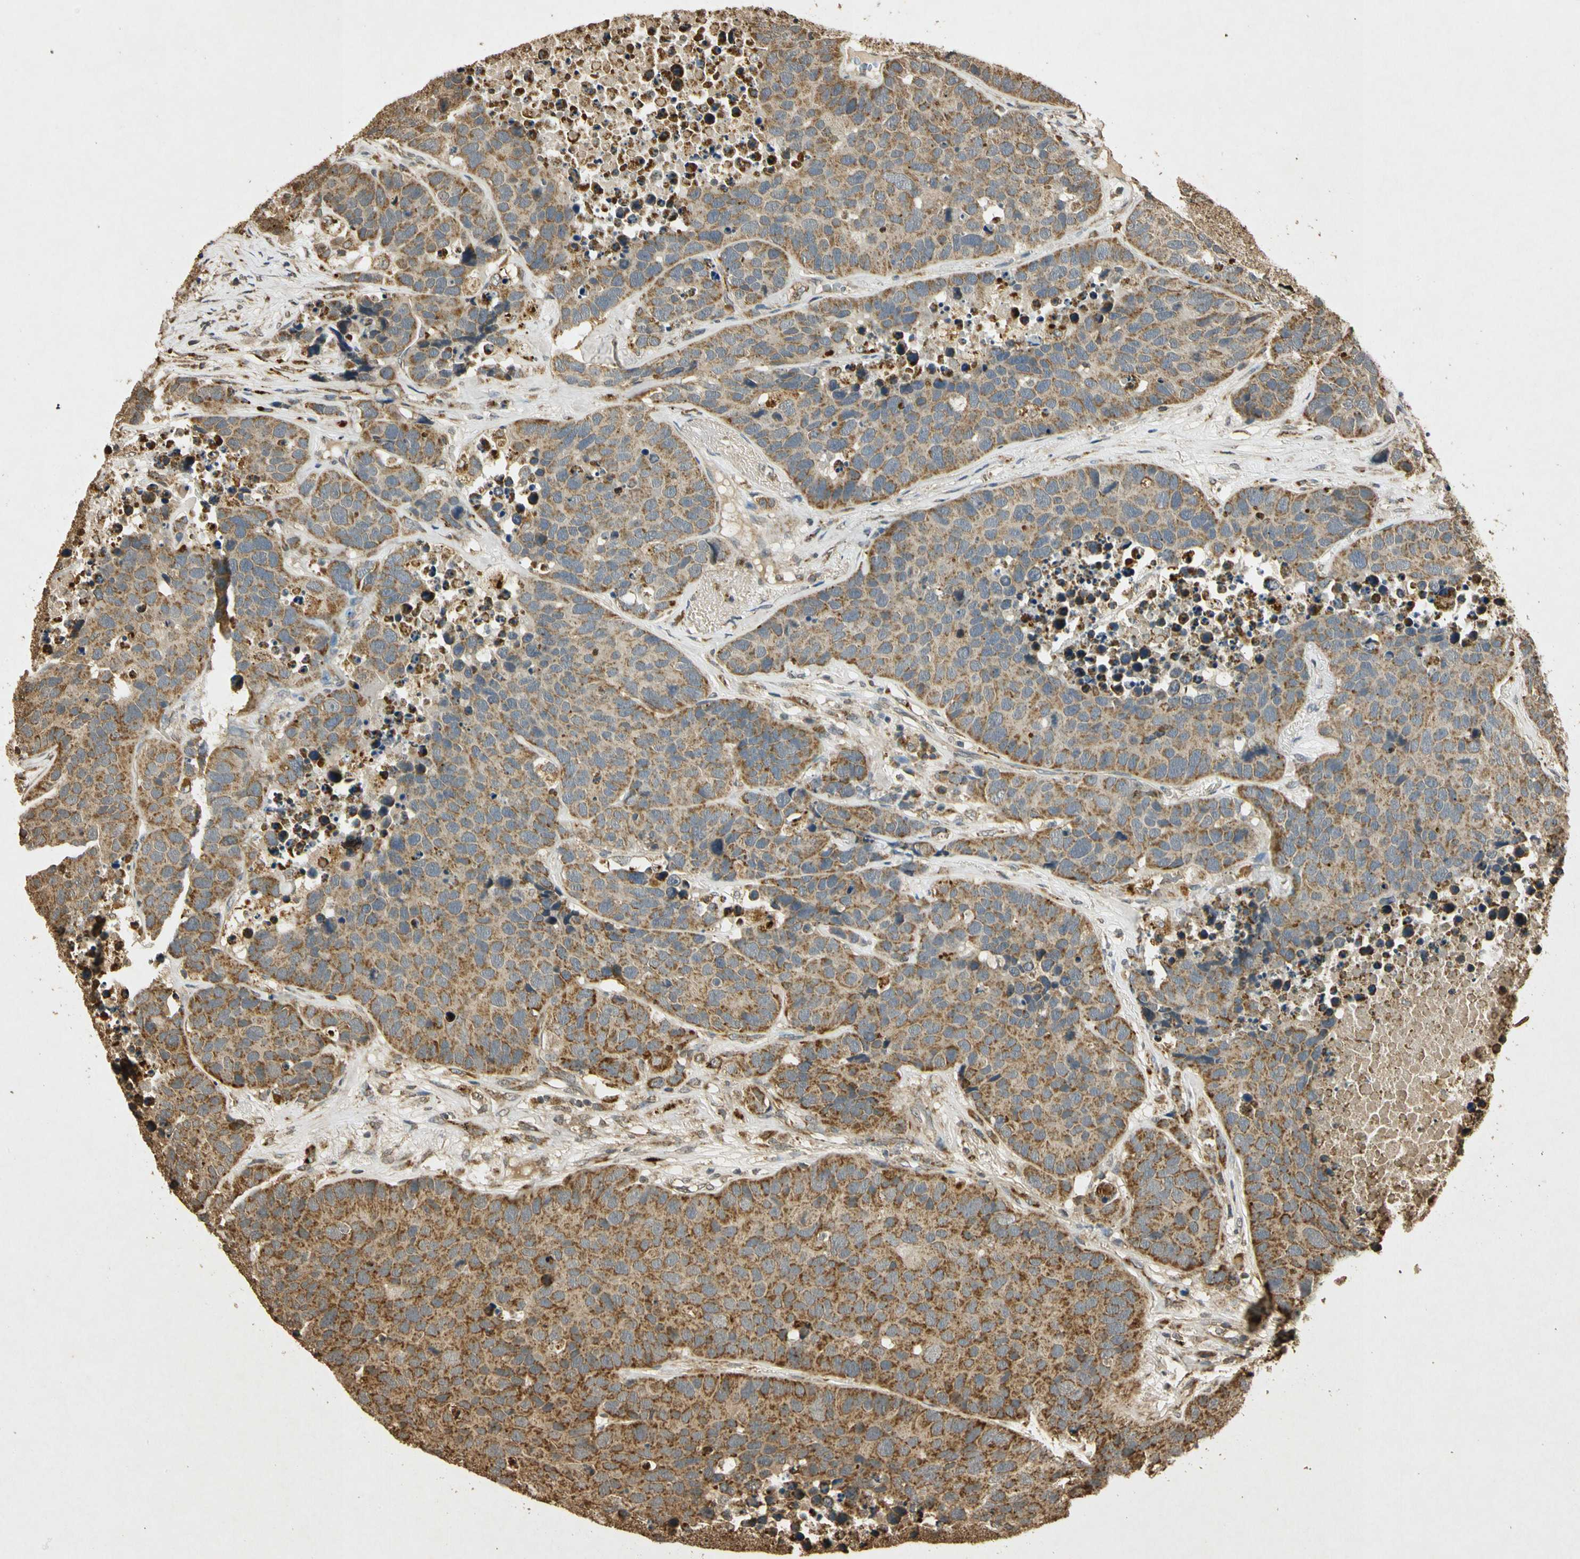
{"staining": {"intensity": "moderate", "quantity": "25%-75%", "location": "cytoplasmic/membranous"}, "tissue": "carcinoid", "cell_type": "Tumor cells", "image_type": "cancer", "snomed": [{"axis": "morphology", "description": "Carcinoid, malignant, NOS"}, {"axis": "topography", "description": "Lung"}], "caption": "This micrograph reveals IHC staining of carcinoid, with medium moderate cytoplasmic/membranous expression in approximately 25%-75% of tumor cells.", "gene": "PRDX3", "patient": {"sex": "male", "age": 60}}